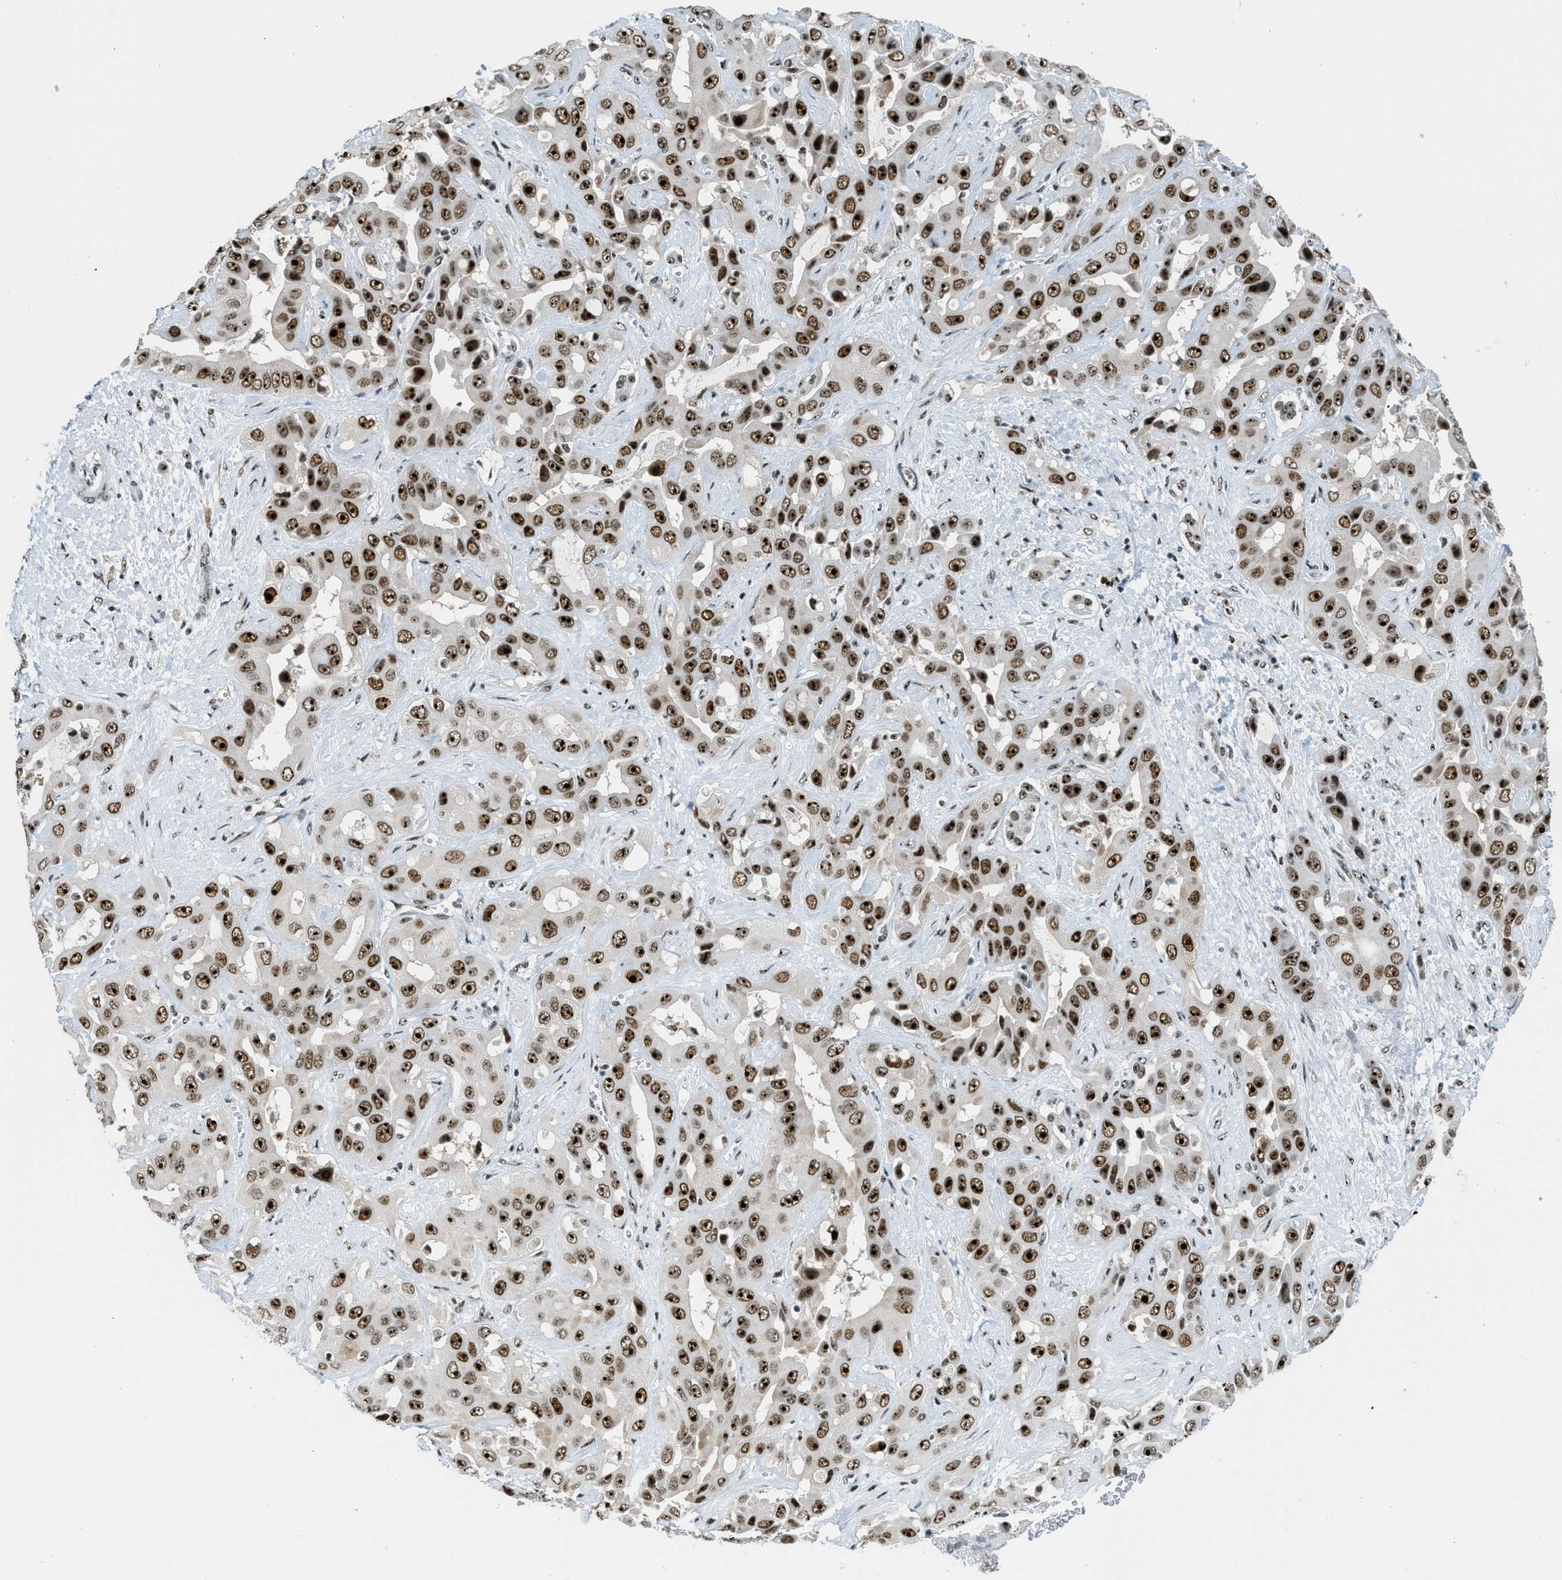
{"staining": {"intensity": "strong", "quantity": ">75%", "location": "nuclear"}, "tissue": "liver cancer", "cell_type": "Tumor cells", "image_type": "cancer", "snomed": [{"axis": "morphology", "description": "Cholangiocarcinoma"}, {"axis": "topography", "description": "Liver"}], "caption": "Brown immunohistochemical staining in liver cholangiocarcinoma displays strong nuclear expression in about >75% of tumor cells.", "gene": "URB1", "patient": {"sex": "female", "age": 52}}